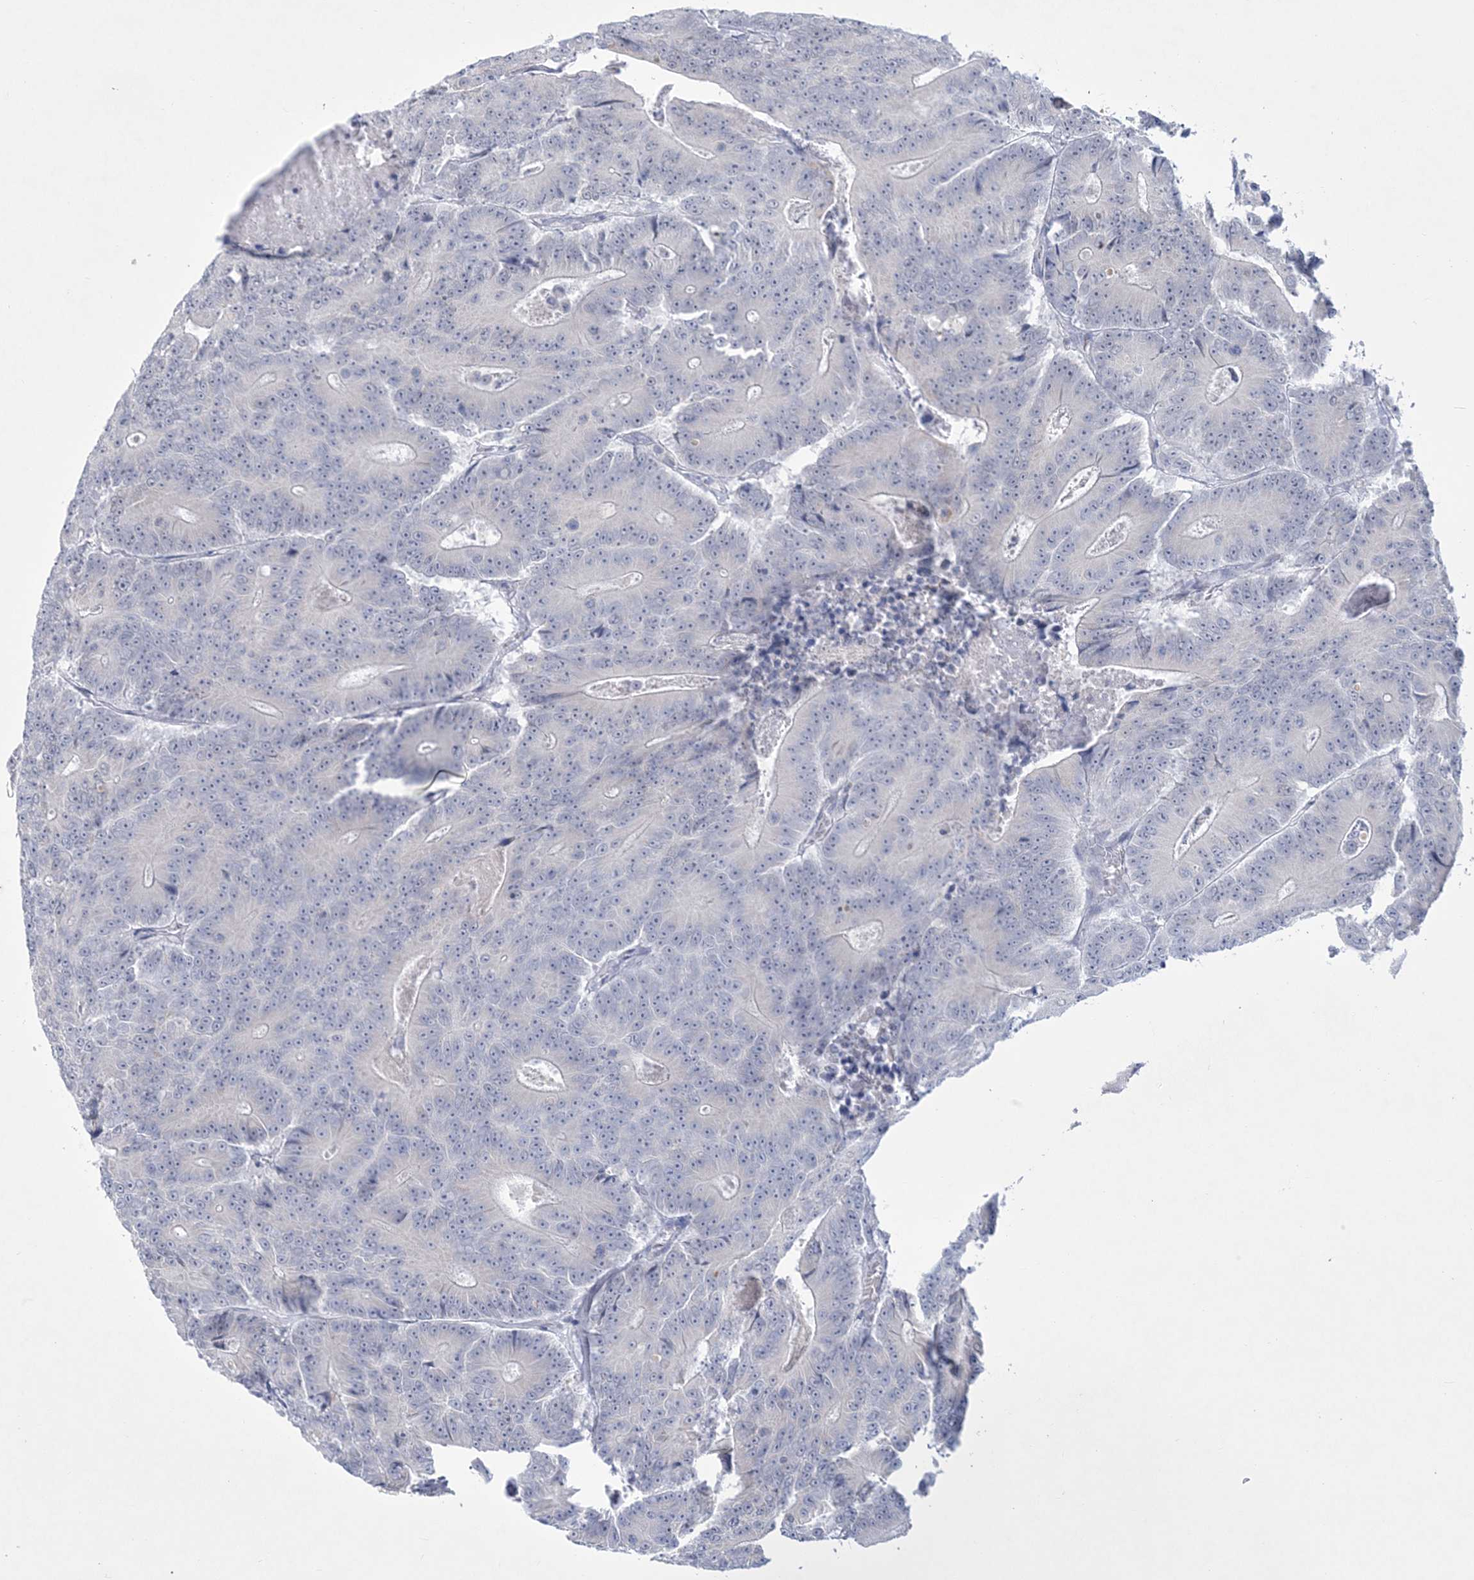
{"staining": {"intensity": "negative", "quantity": "none", "location": "none"}, "tissue": "colorectal cancer", "cell_type": "Tumor cells", "image_type": "cancer", "snomed": [{"axis": "morphology", "description": "Adenocarcinoma, NOS"}, {"axis": "topography", "description": "Colon"}], "caption": "A high-resolution histopathology image shows immunohistochemistry (IHC) staining of colorectal adenocarcinoma, which shows no significant staining in tumor cells.", "gene": "WDR27", "patient": {"sex": "male", "age": 83}}